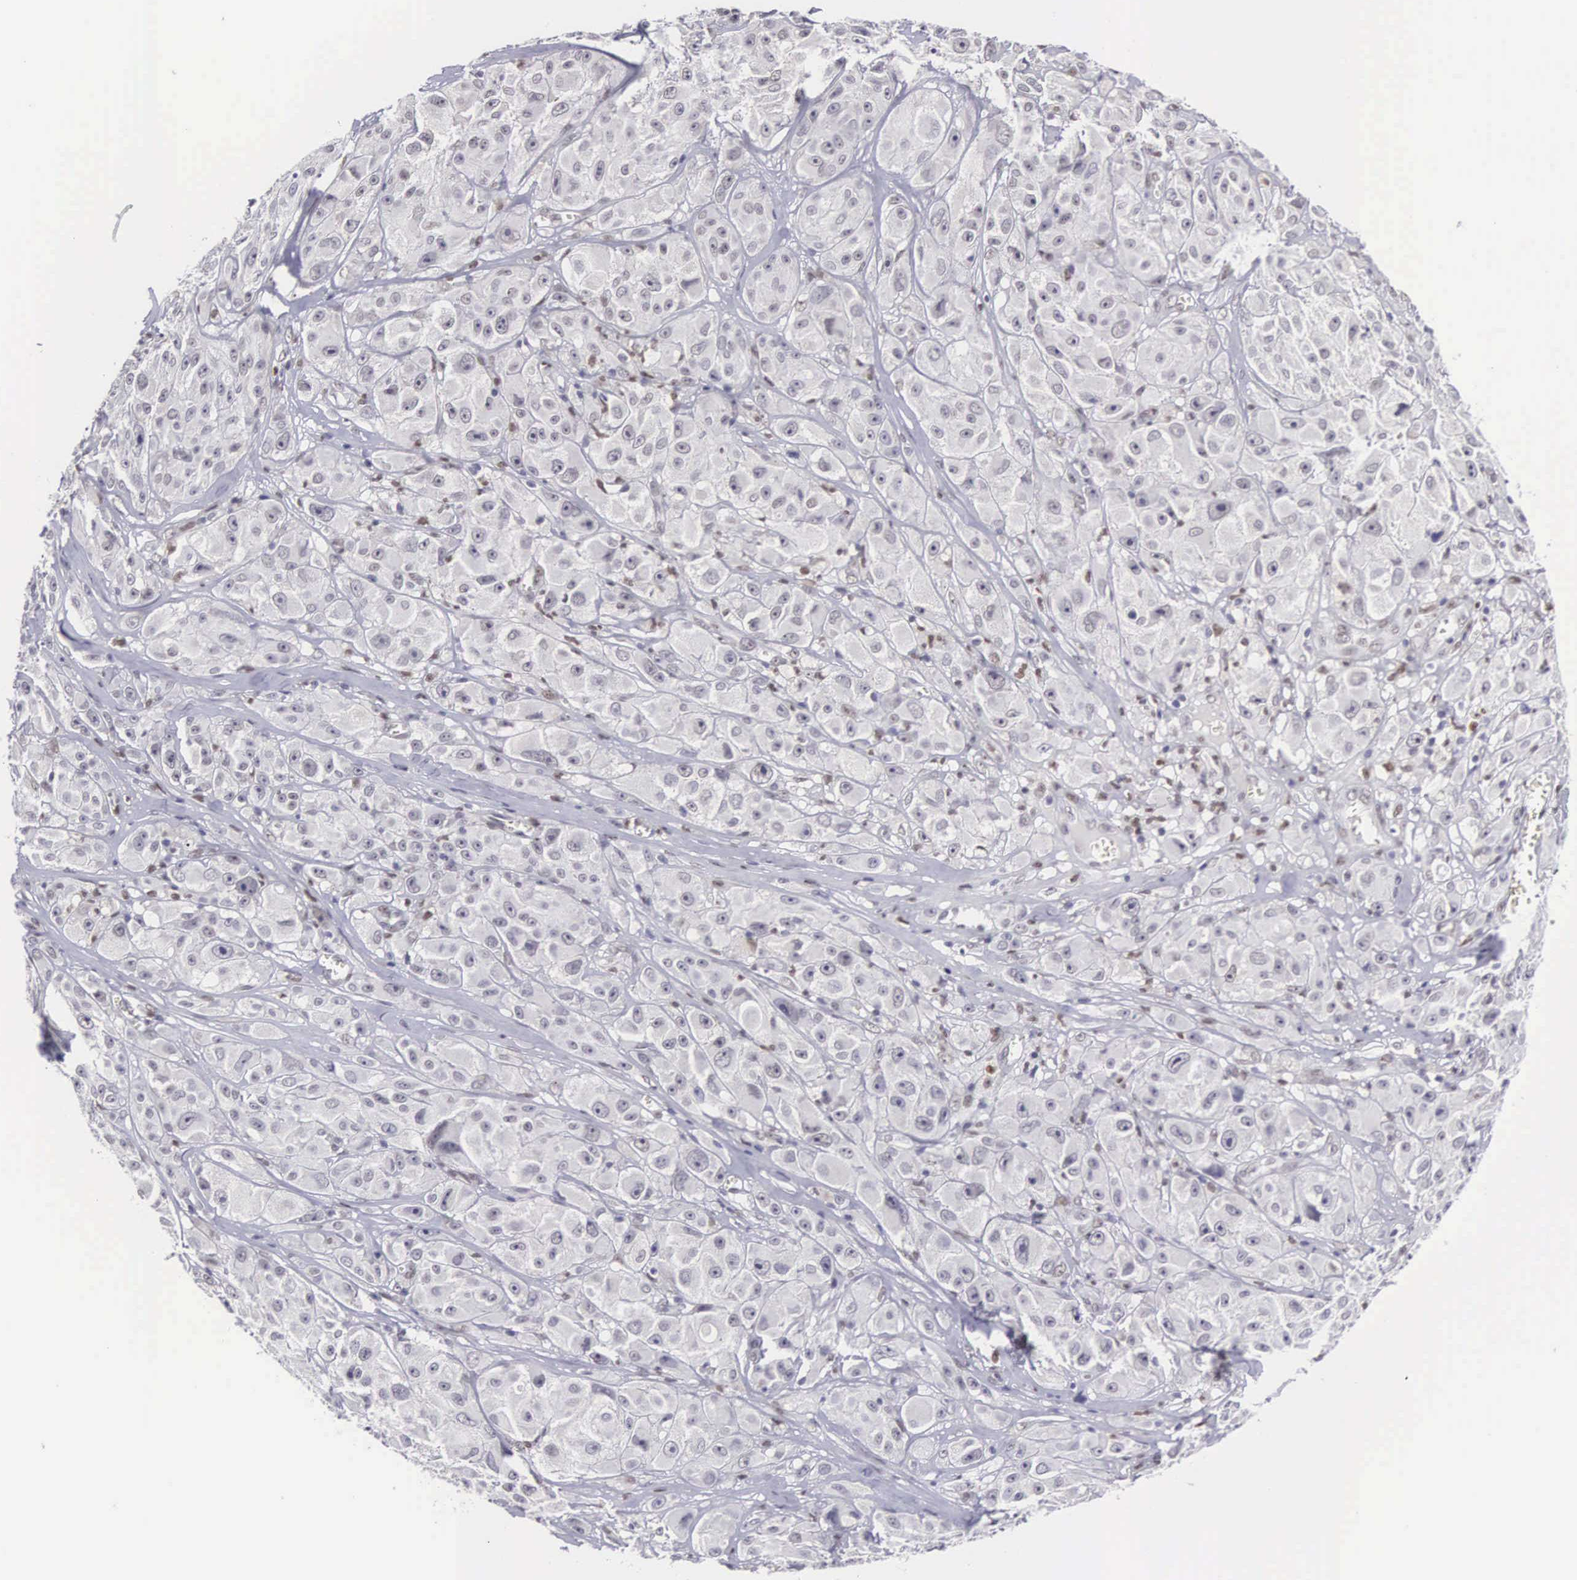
{"staining": {"intensity": "negative", "quantity": "none", "location": "none"}, "tissue": "melanoma", "cell_type": "Tumor cells", "image_type": "cancer", "snomed": [{"axis": "morphology", "description": "Malignant melanoma, NOS"}, {"axis": "topography", "description": "Skin"}], "caption": "Melanoma was stained to show a protein in brown. There is no significant expression in tumor cells. The staining is performed using DAB brown chromogen with nuclei counter-stained in using hematoxylin.", "gene": "ETV6", "patient": {"sex": "male", "age": 56}}